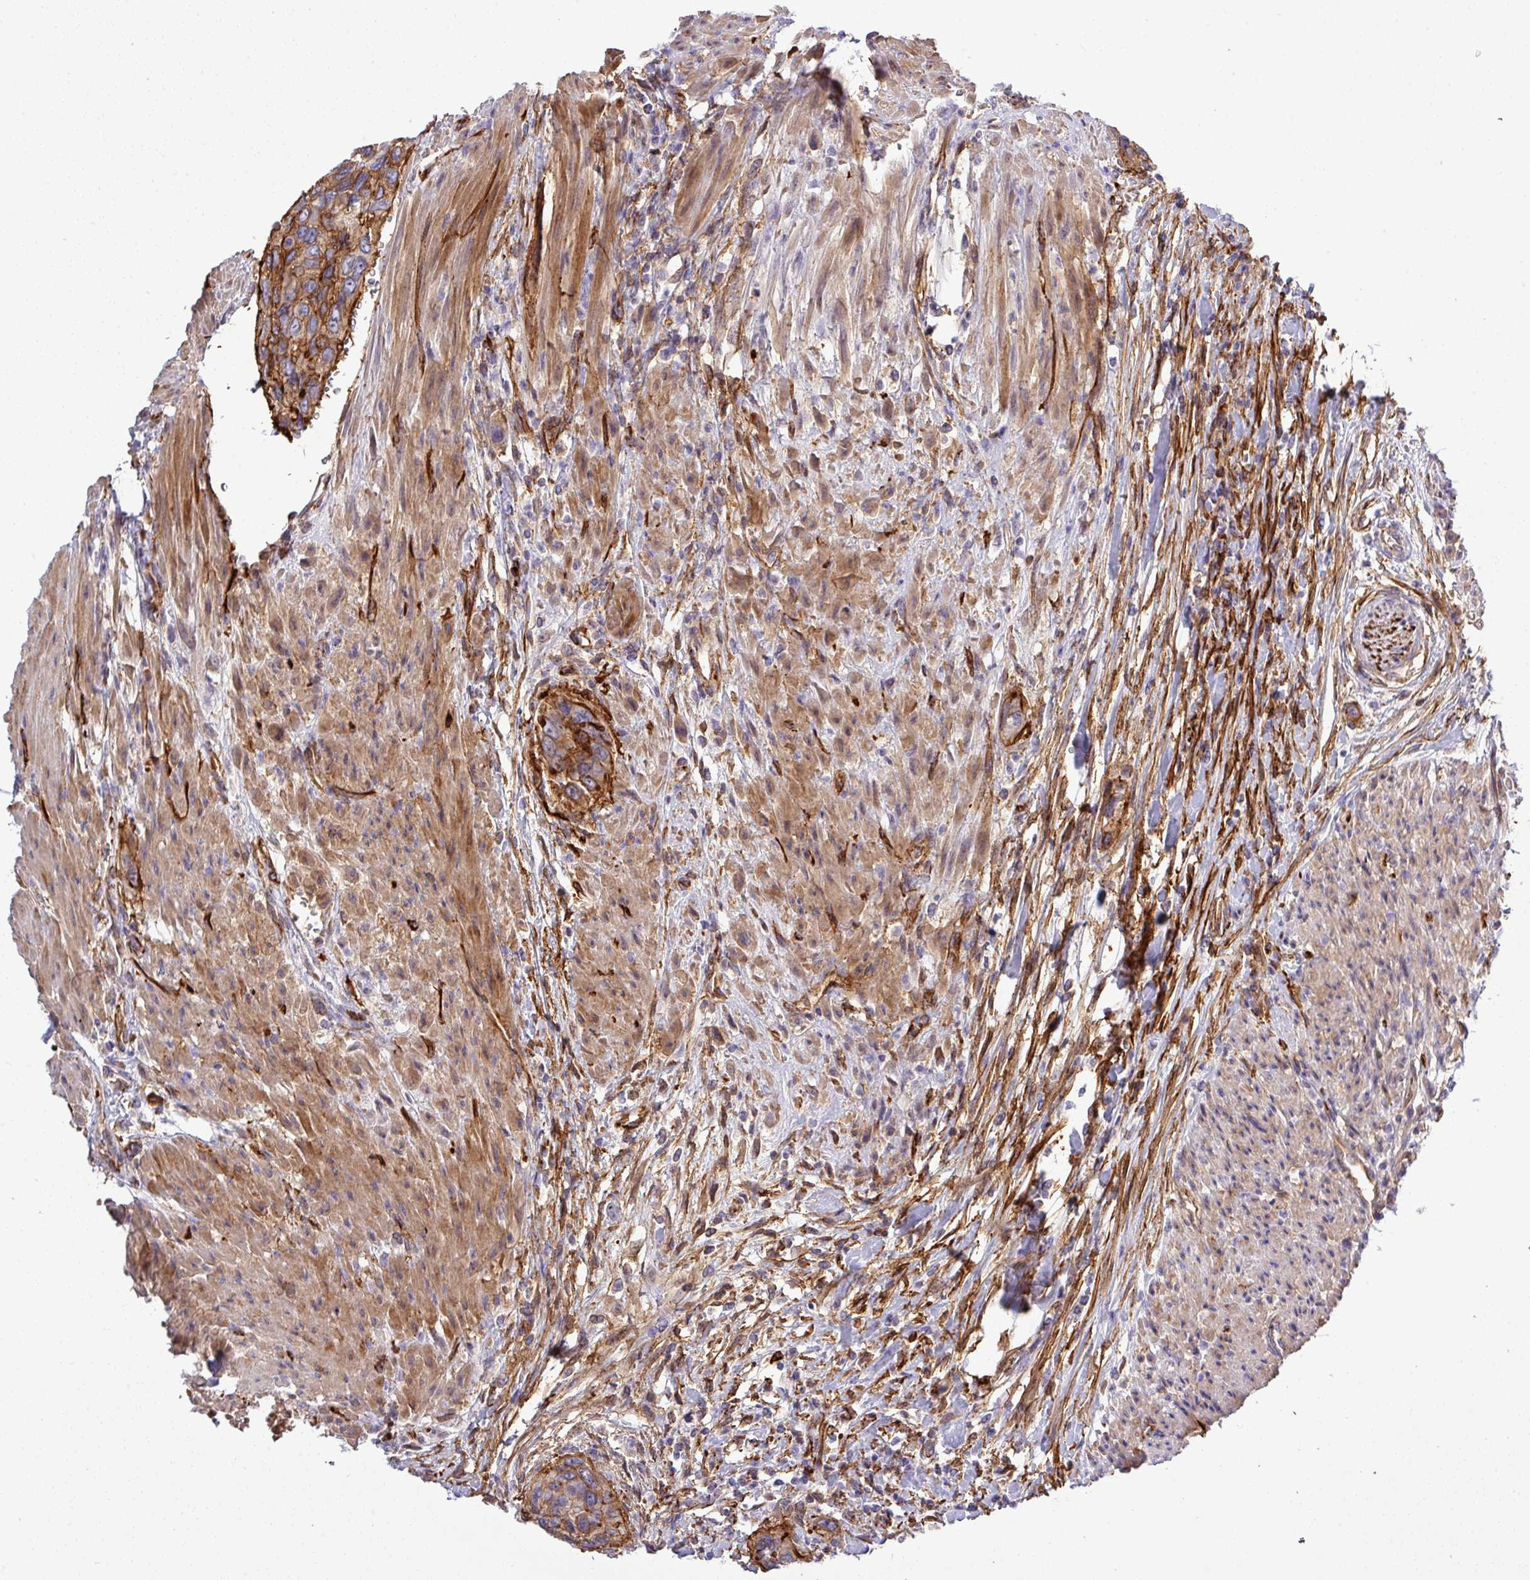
{"staining": {"intensity": "moderate", "quantity": ">75%", "location": "cytoplasmic/membranous"}, "tissue": "urothelial cancer", "cell_type": "Tumor cells", "image_type": "cancer", "snomed": [{"axis": "morphology", "description": "Urothelial carcinoma, High grade"}, {"axis": "topography", "description": "Urinary bladder"}], "caption": "Immunohistochemistry photomicrograph of neoplastic tissue: human high-grade urothelial carcinoma stained using immunohistochemistry demonstrates medium levels of moderate protein expression localized specifically in the cytoplasmic/membranous of tumor cells, appearing as a cytoplasmic/membranous brown color.", "gene": "PARD6A", "patient": {"sex": "female", "age": 60}}